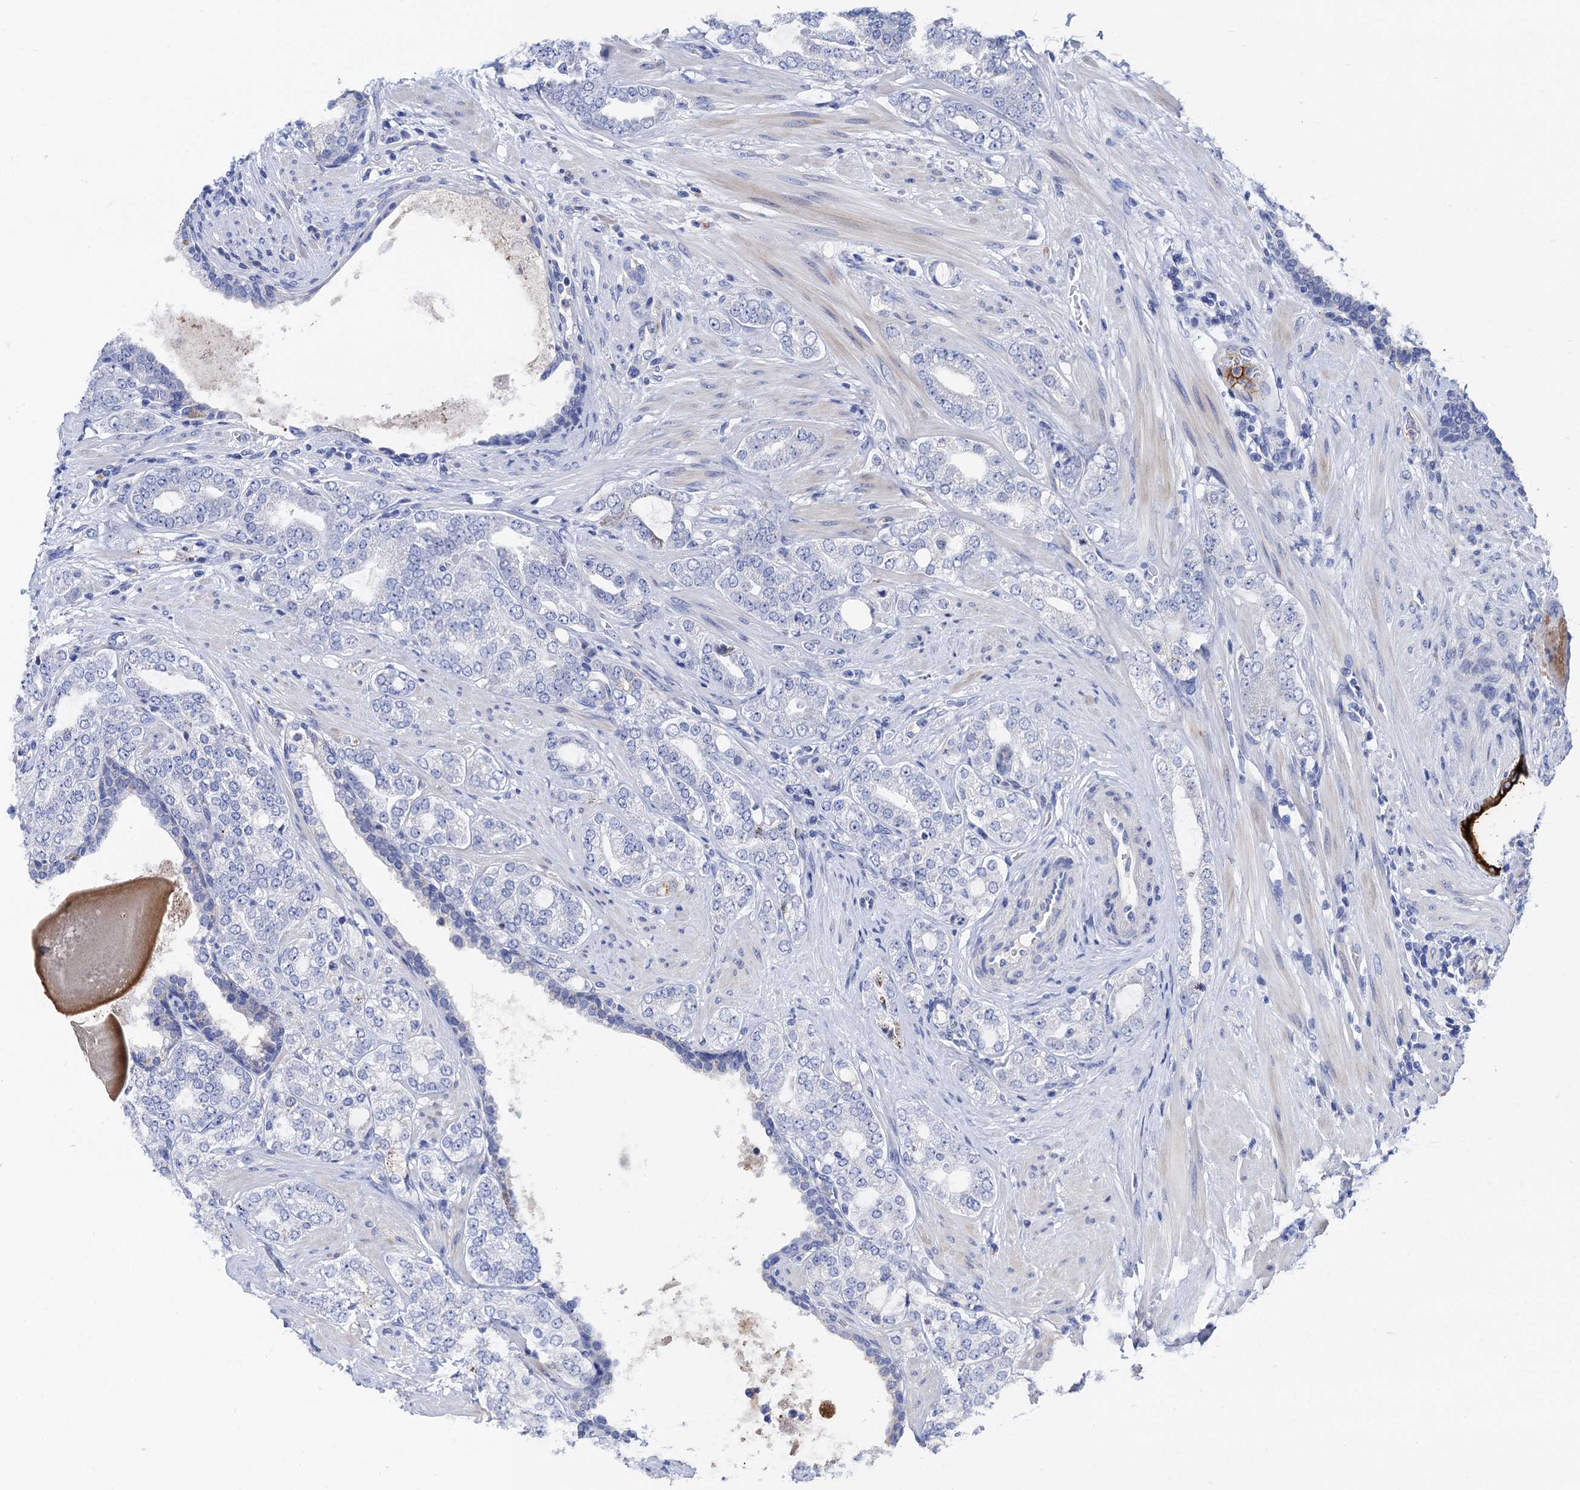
{"staining": {"intensity": "negative", "quantity": "none", "location": "none"}, "tissue": "prostate cancer", "cell_type": "Tumor cells", "image_type": "cancer", "snomed": [{"axis": "morphology", "description": "Adenocarcinoma, High grade"}, {"axis": "topography", "description": "Prostate"}], "caption": "Prostate adenocarcinoma (high-grade) stained for a protein using immunohistochemistry displays no expression tumor cells.", "gene": "FREM3", "patient": {"sex": "male", "age": 64}}